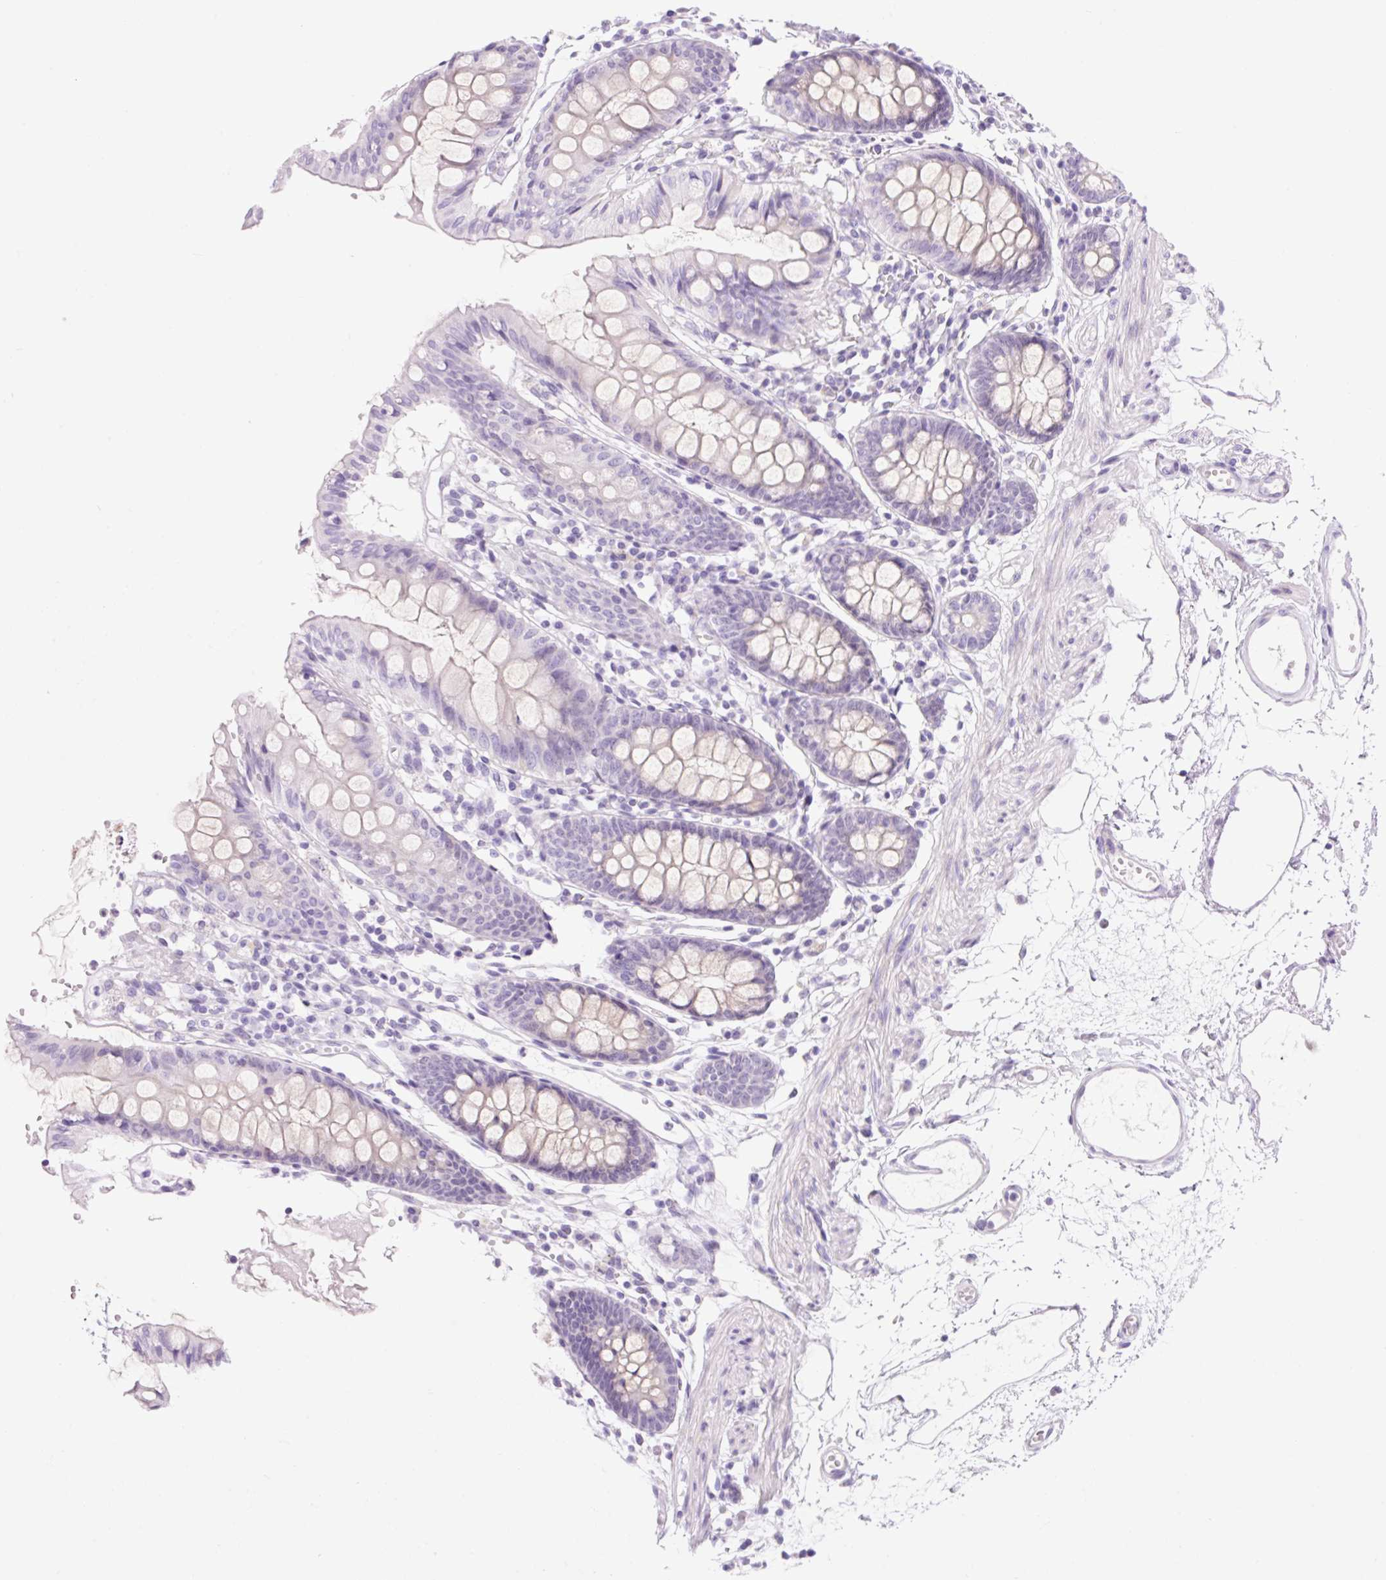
{"staining": {"intensity": "negative", "quantity": "none", "location": "none"}, "tissue": "colon", "cell_type": "Endothelial cells", "image_type": "normal", "snomed": [{"axis": "morphology", "description": "Normal tissue, NOS"}, {"axis": "topography", "description": "Colon"}], "caption": "IHC of benign human colon demonstrates no expression in endothelial cells. Nuclei are stained in blue.", "gene": "ZNF121", "patient": {"sex": "female", "age": 84}}